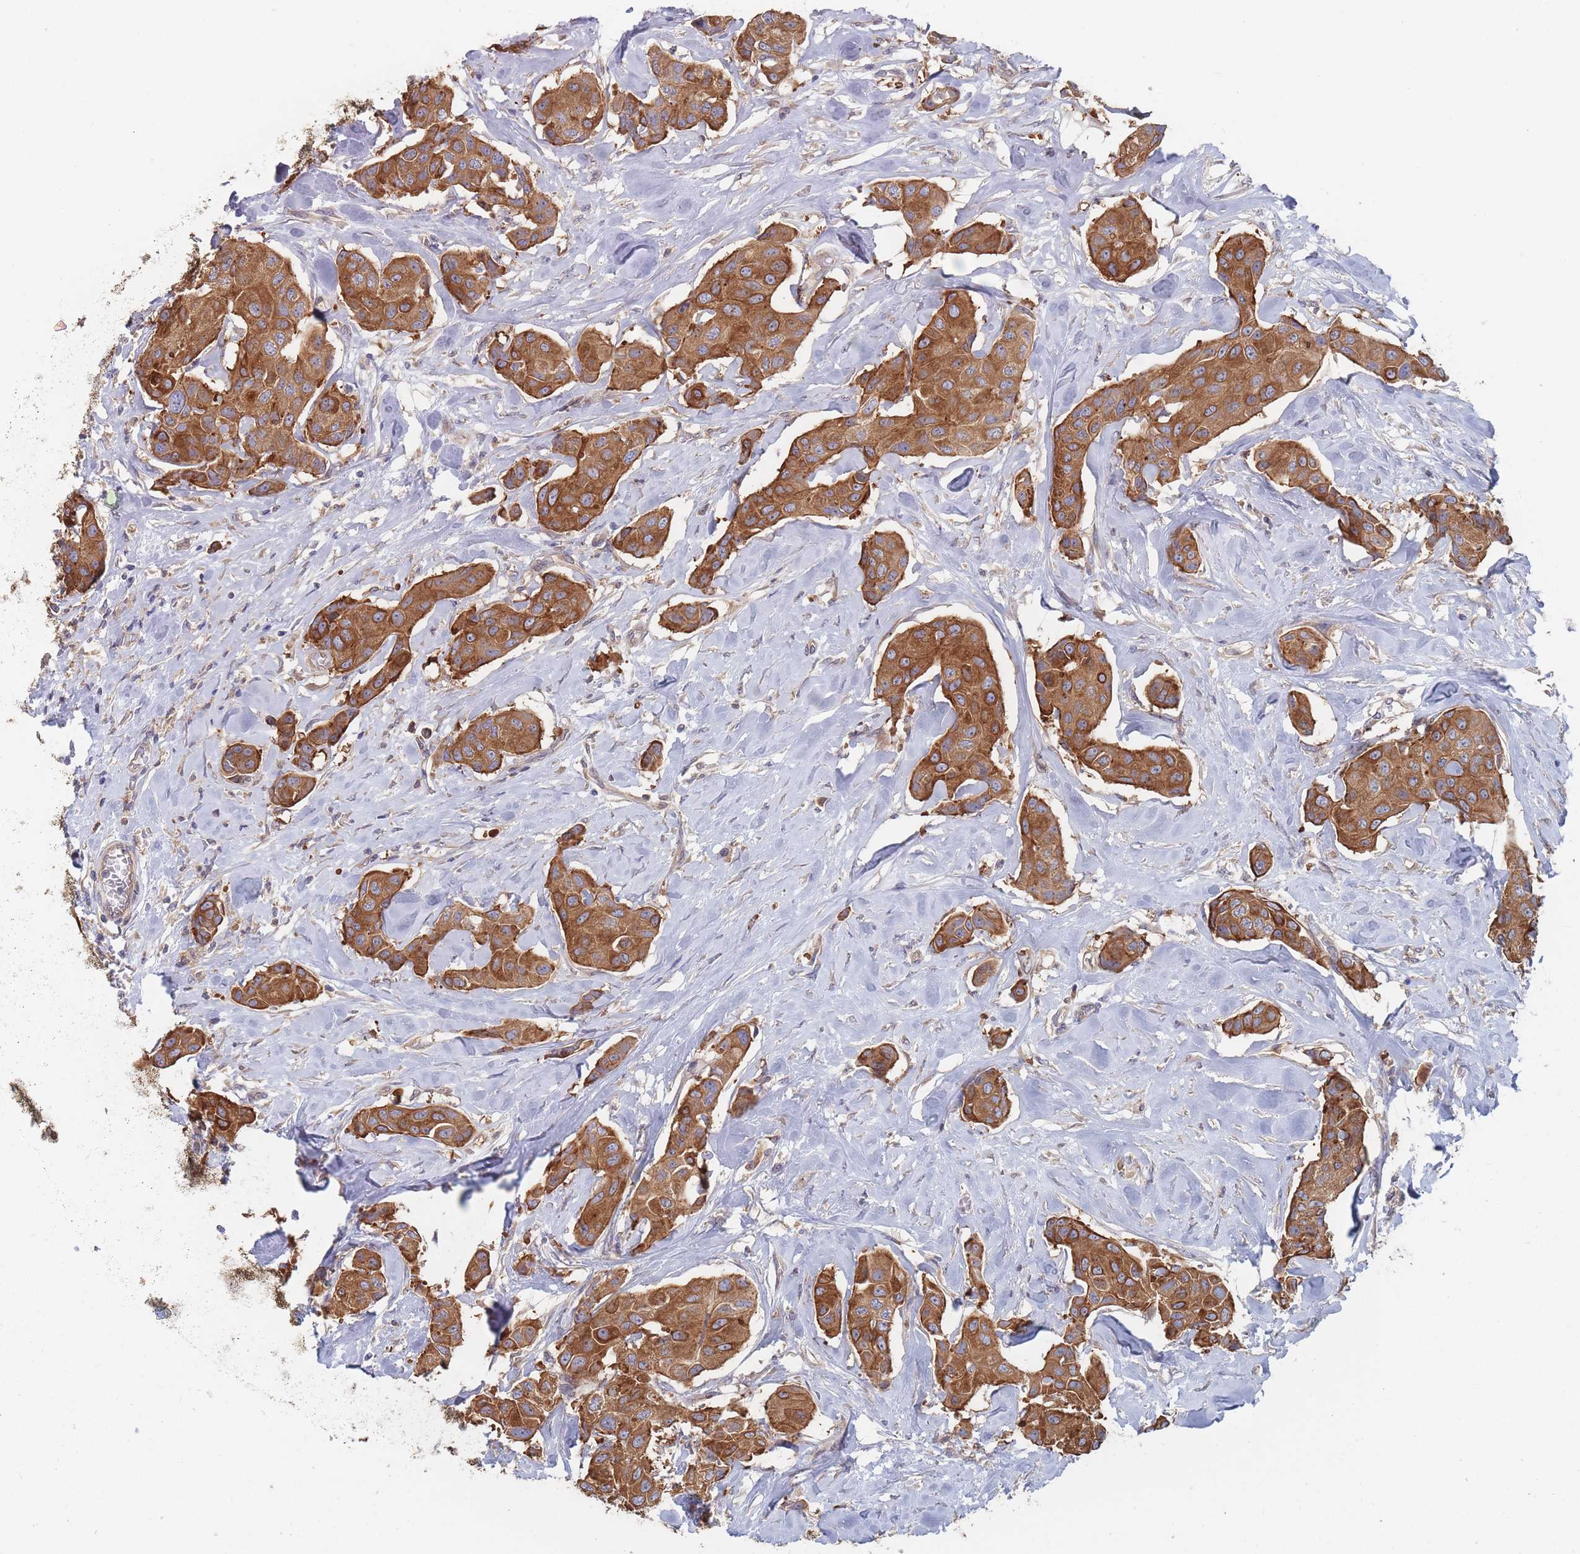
{"staining": {"intensity": "strong", "quantity": ">75%", "location": "cytoplasmic/membranous"}, "tissue": "breast cancer", "cell_type": "Tumor cells", "image_type": "cancer", "snomed": [{"axis": "morphology", "description": "Duct carcinoma"}, {"axis": "topography", "description": "Breast"}, {"axis": "topography", "description": "Lymph node"}], "caption": "Immunohistochemistry (DAB (3,3'-diaminobenzidine)) staining of breast infiltrating ductal carcinoma demonstrates strong cytoplasmic/membranous protein staining in approximately >75% of tumor cells.", "gene": "EFCC1", "patient": {"sex": "female", "age": 80}}